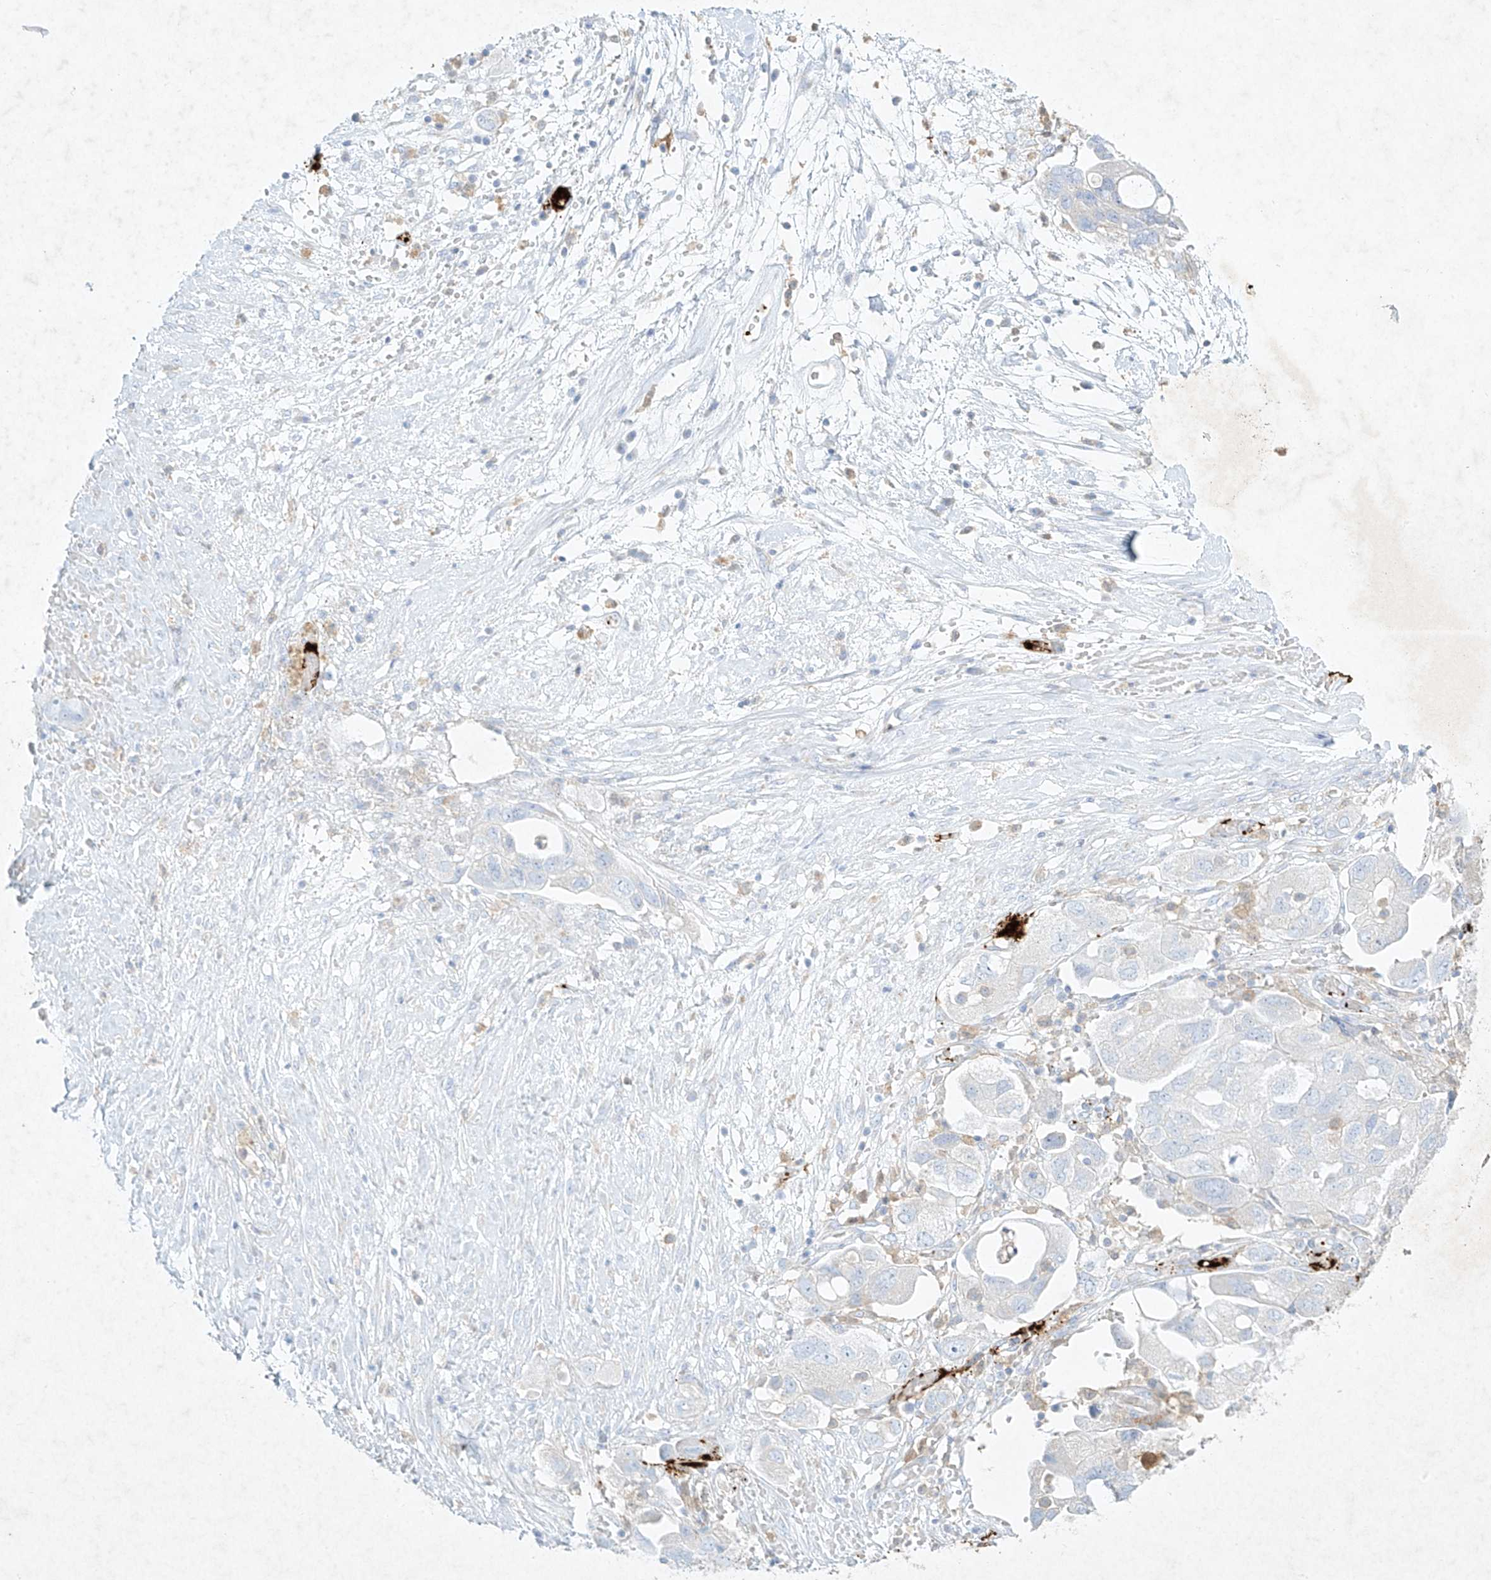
{"staining": {"intensity": "negative", "quantity": "none", "location": "none"}, "tissue": "ovarian cancer", "cell_type": "Tumor cells", "image_type": "cancer", "snomed": [{"axis": "morphology", "description": "Carcinoma, NOS"}, {"axis": "morphology", "description": "Cystadenocarcinoma, serous, NOS"}, {"axis": "topography", "description": "Ovary"}], "caption": "Ovarian cancer (serous cystadenocarcinoma) was stained to show a protein in brown. There is no significant positivity in tumor cells. (Stains: DAB immunohistochemistry with hematoxylin counter stain, Microscopy: brightfield microscopy at high magnification).", "gene": "PLEK", "patient": {"sex": "female", "age": 69}}